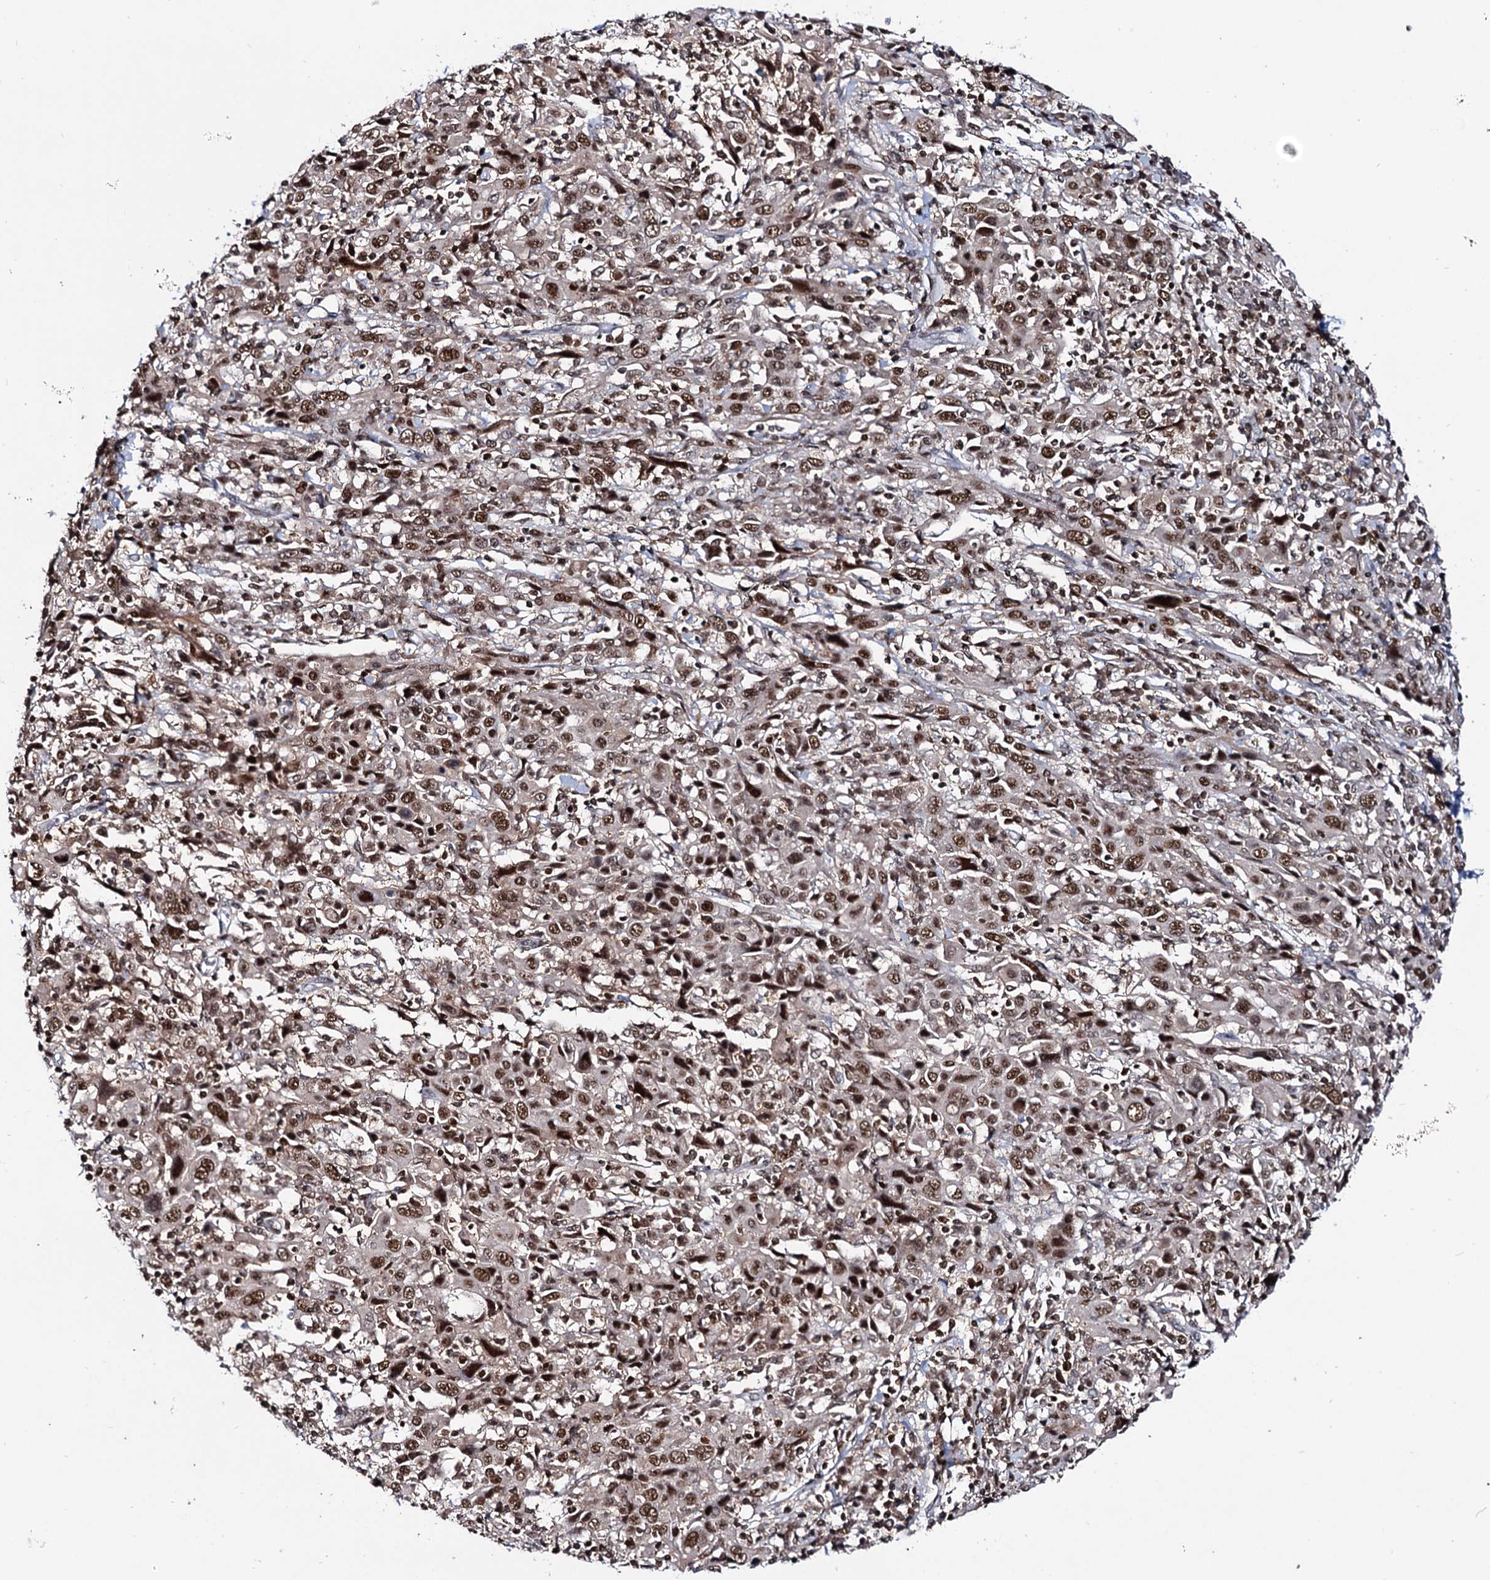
{"staining": {"intensity": "moderate", "quantity": ">75%", "location": "nuclear"}, "tissue": "cervical cancer", "cell_type": "Tumor cells", "image_type": "cancer", "snomed": [{"axis": "morphology", "description": "Squamous cell carcinoma, NOS"}, {"axis": "topography", "description": "Cervix"}], "caption": "The immunohistochemical stain shows moderate nuclear staining in tumor cells of cervical cancer tissue.", "gene": "SMCHD1", "patient": {"sex": "female", "age": 46}}